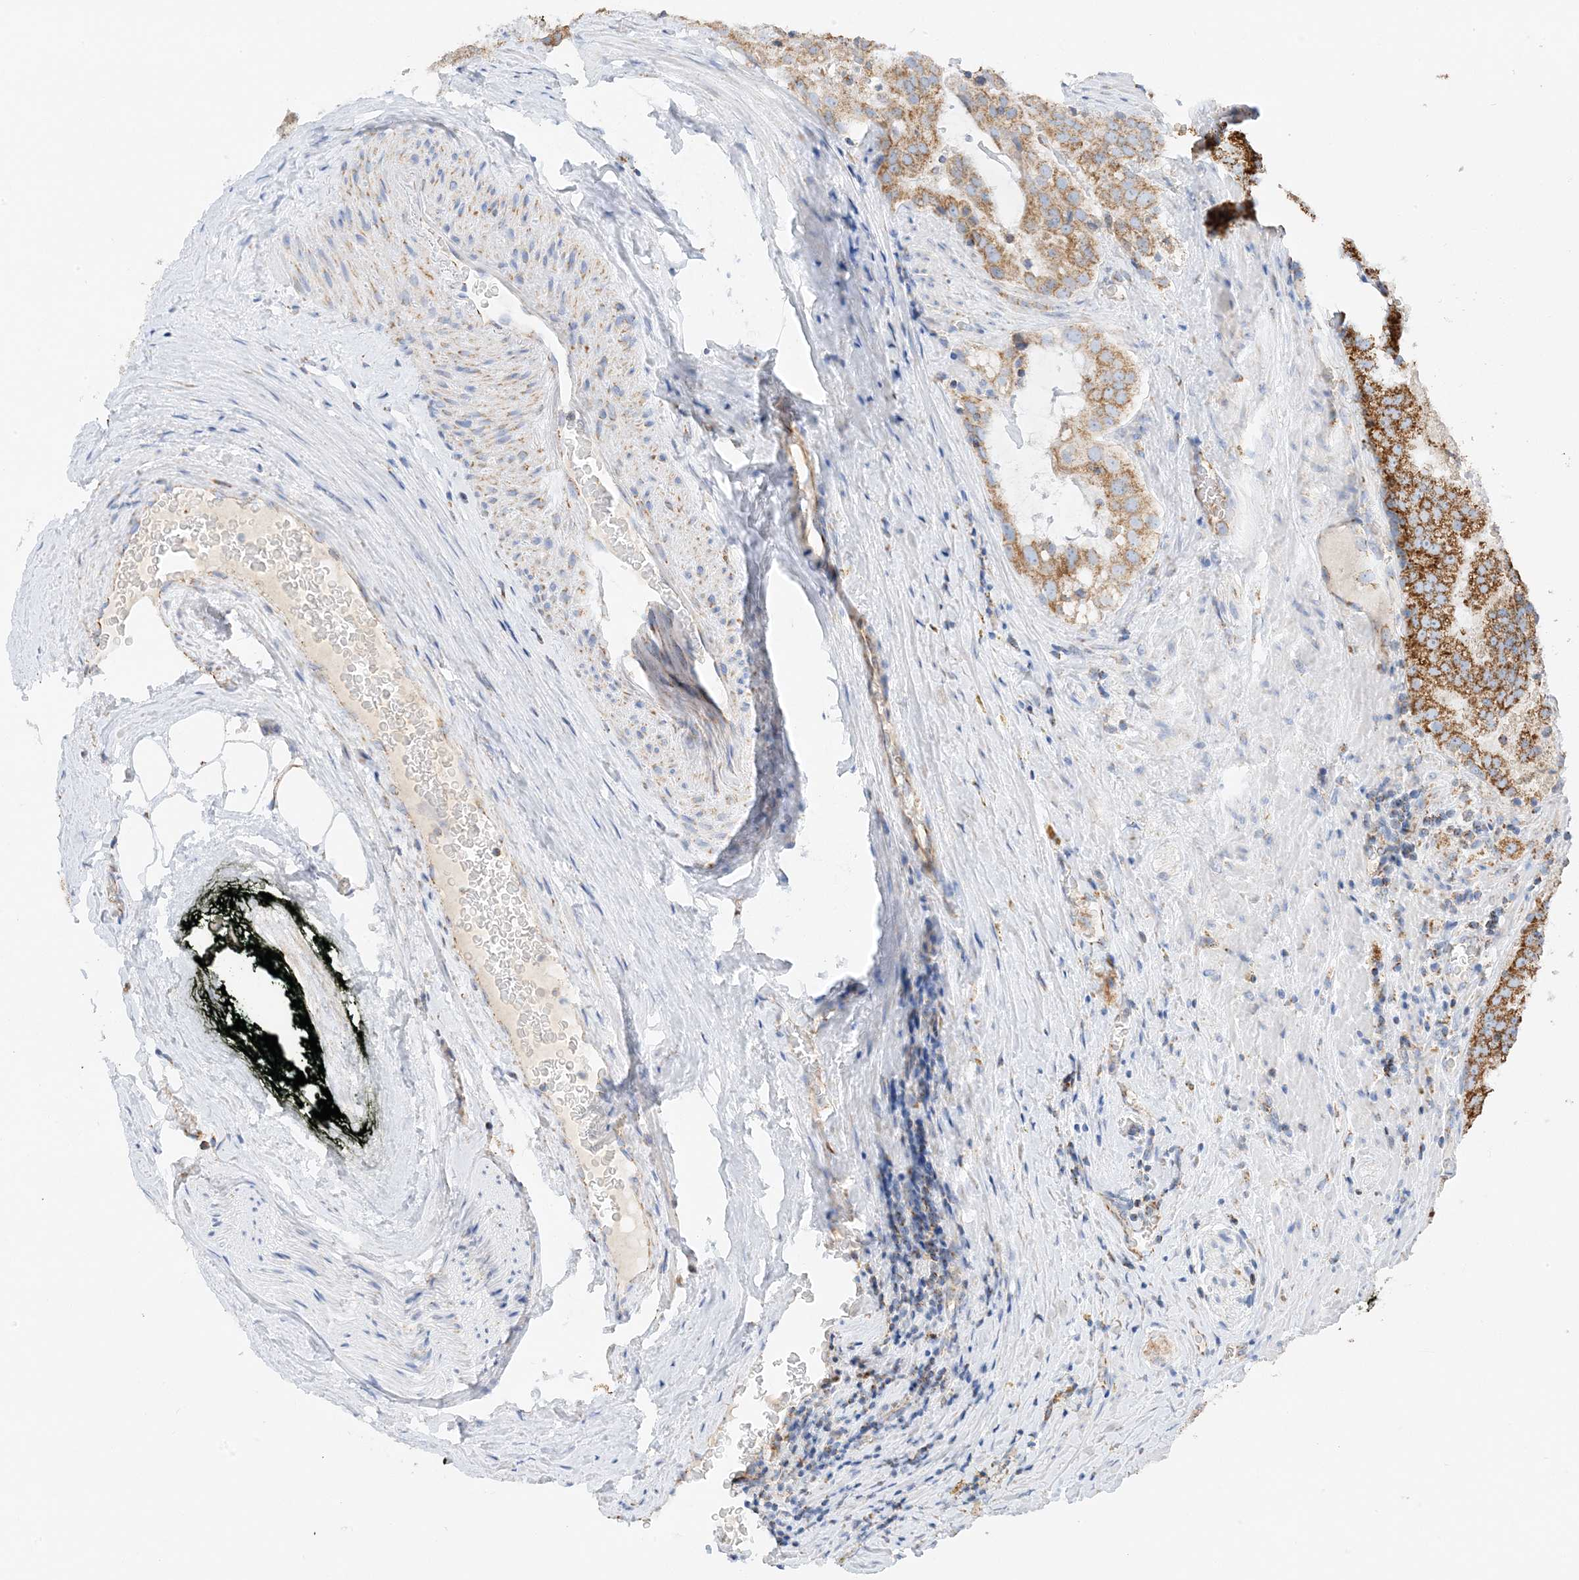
{"staining": {"intensity": "strong", "quantity": ">75%", "location": "cytoplasmic/membranous"}, "tissue": "prostate cancer", "cell_type": "Tumor cells", "image_type": "cancer", "snomed": [{"axis": "morphology", "description": "Adenocarcinoma, High grade"}, {"axis": "topography", "description": "Prostate"}], "caption": "A histopathology image of prostate cancer (adenocarcinoma (high-grade)) stained for a protein demonstrates strong cytoplasmic/membranous brown staining in tumor cells.", "gene": "CAPN13", "patient": {"sex": "male", "age": 68}}